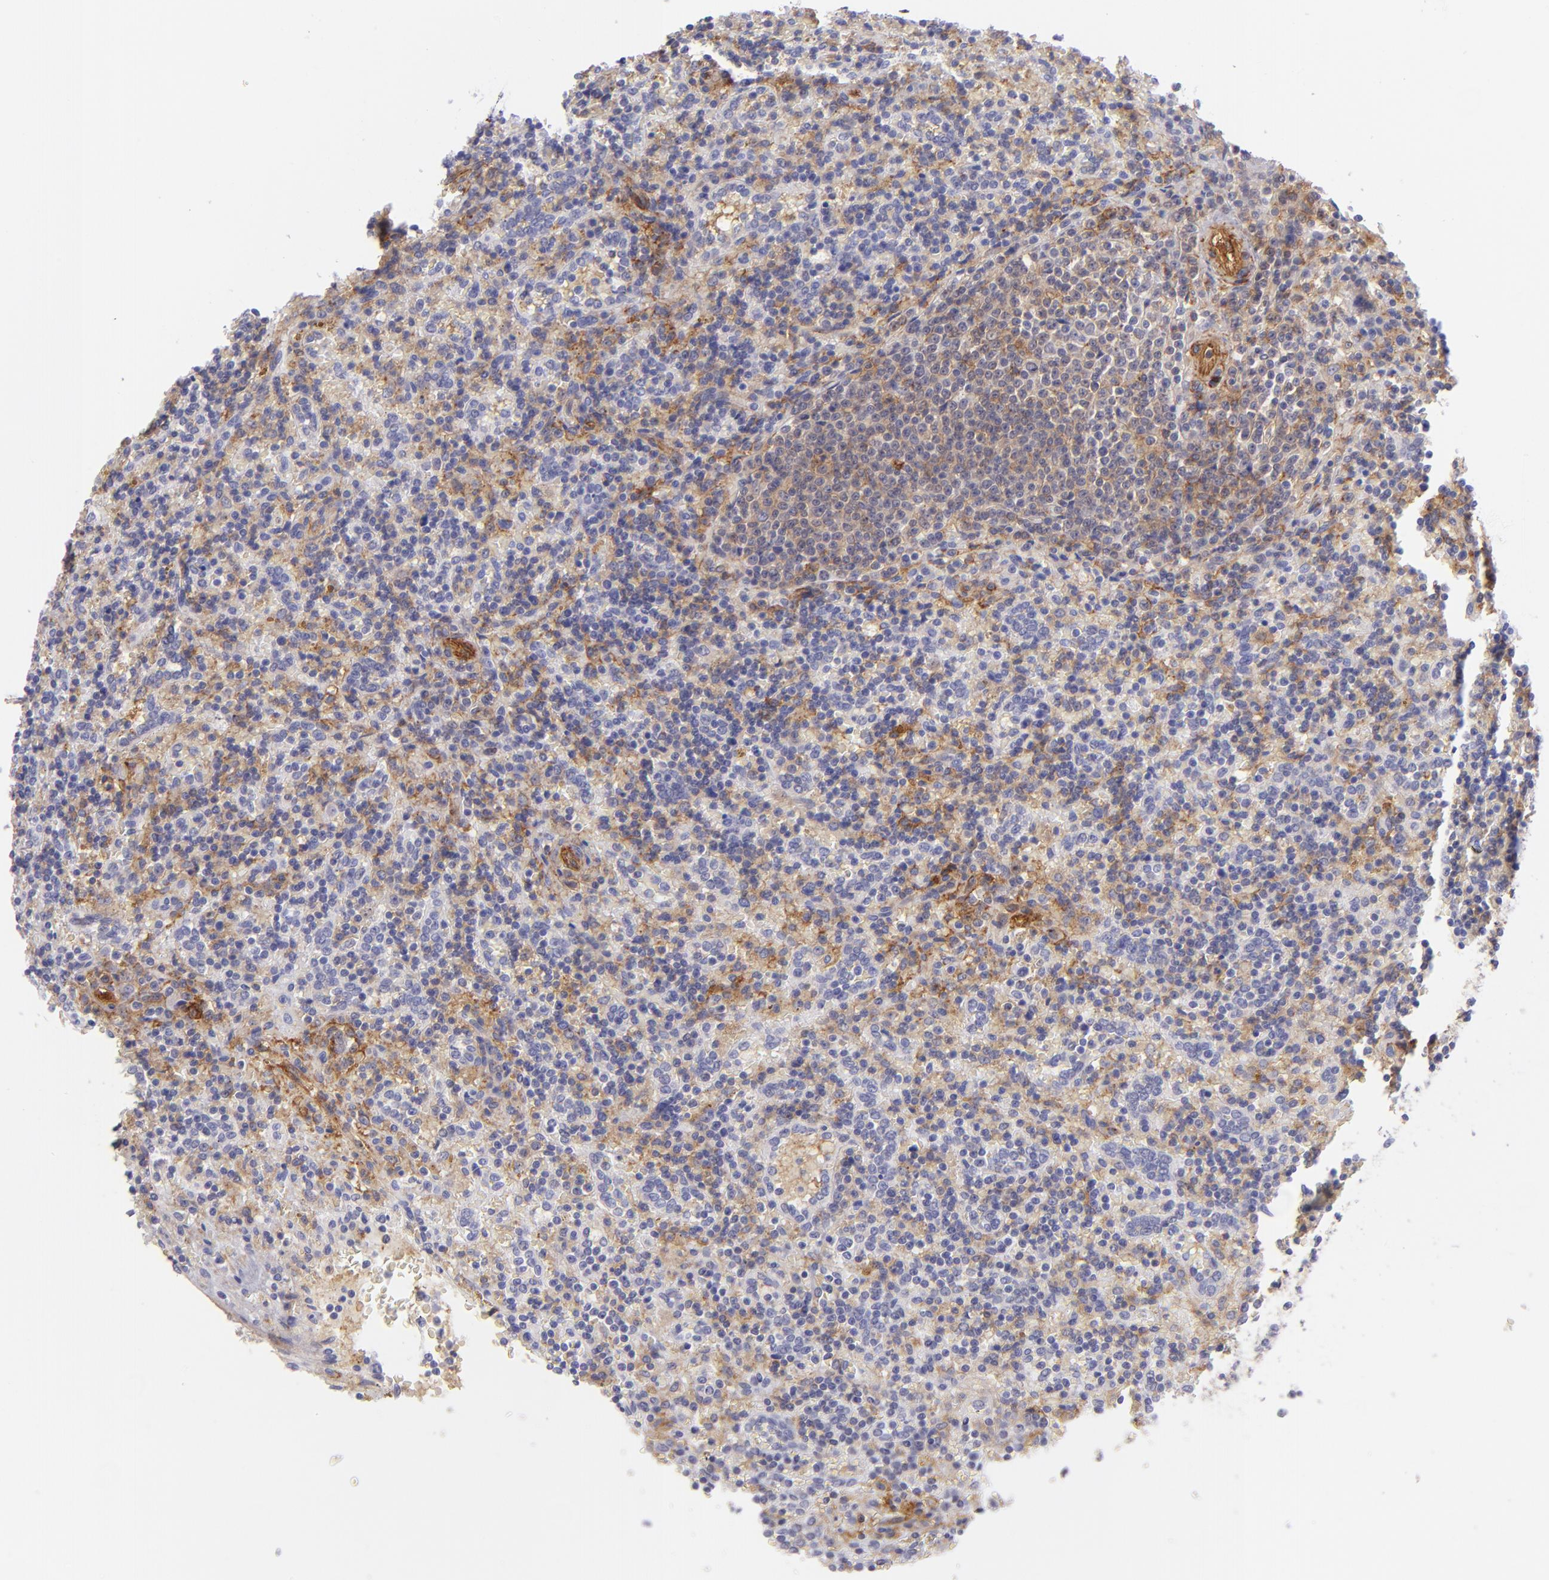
{"staining": {"intensity": "weak", "quantity": "<25%", "location": "none"}, "tissue": "lymphoma", "cell_type": "Tumor cells", "image_type": "cancer", "snomed": [{"axis": "morphology", "description": "Malignant lymphoma, non-Hodgkin's type, Low grade"}, {"axis": "topography", "description": "Spleen"}], "caption": "This image is of lymphoma stained with immunohistochemistry to label a protein in brown with the nuclei are counter-stained blue. There is no staining in tumor cells. (DAB (3,3'-diaminobenzidine) immunohistochemistry with hematoxylin counter stain).", "gene": "ENTPD1", "patient": {"sex": "male", "age": 67}}